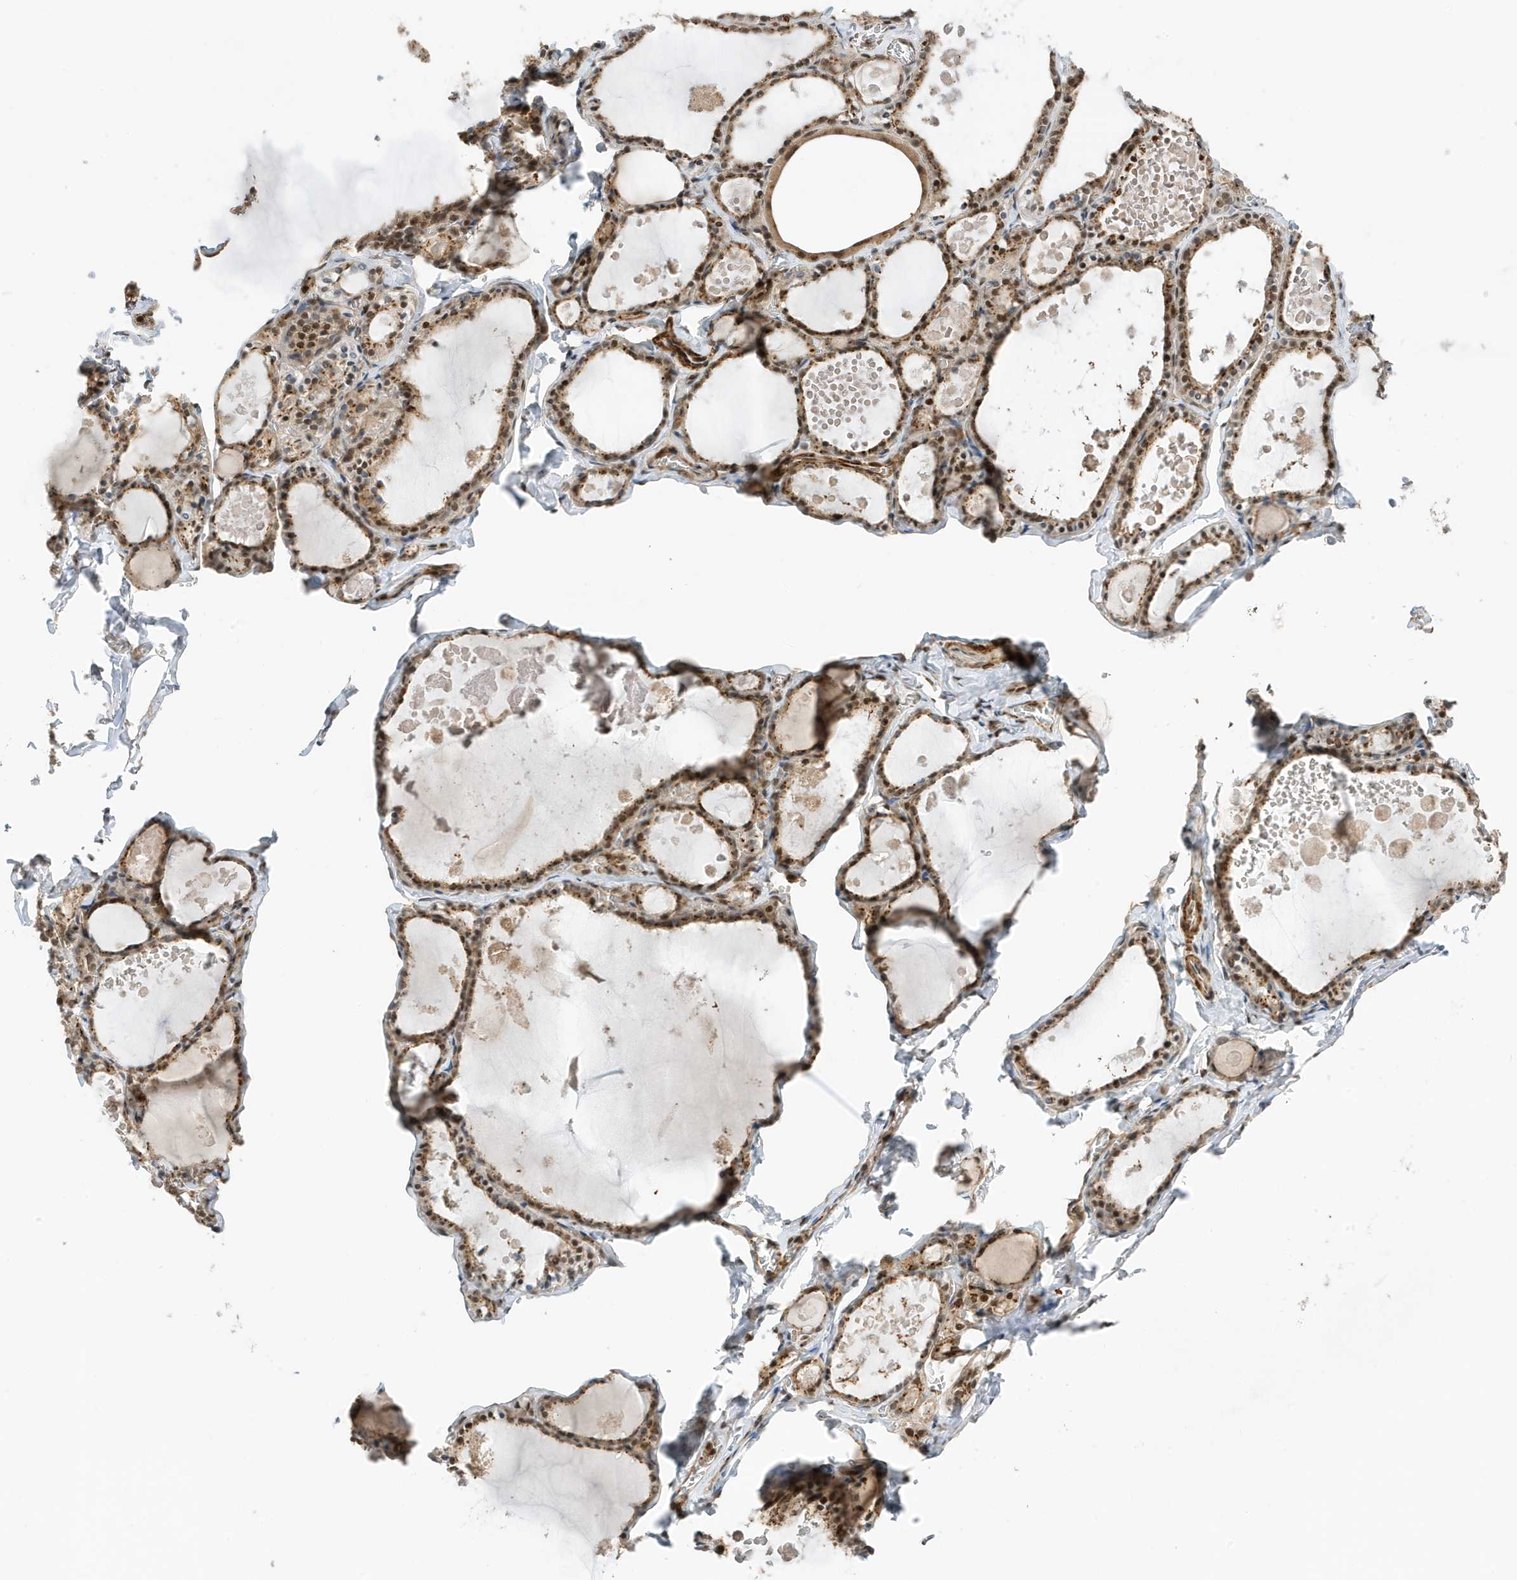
{"staining": {"intensity": "moderate", "quantity": "25%-75%", "location": "cytoplasmic/membranous,nuclear"}, "tissue": "thyroid gland", "cell_type": "Glandular cells", "image_type": "normal", "snomed": [{"axis": "morphology", "description": "Normal tissue, NOS"}, {"axis": "topography", "description": "Thyroid gland"}], "caption": "A high-resolution photomicrograph shows immunohistochemistry staining of unremarkable thyroid gland, which reveals moderate cytoplasmic/membranous,nuclear positivity in about 25%-75% of glandular cells. (brown staining indicates protein expression, while blue staining denotes nuclei).", "gene": "MAST3", "patient": {"sex": "male", "age": 56}}